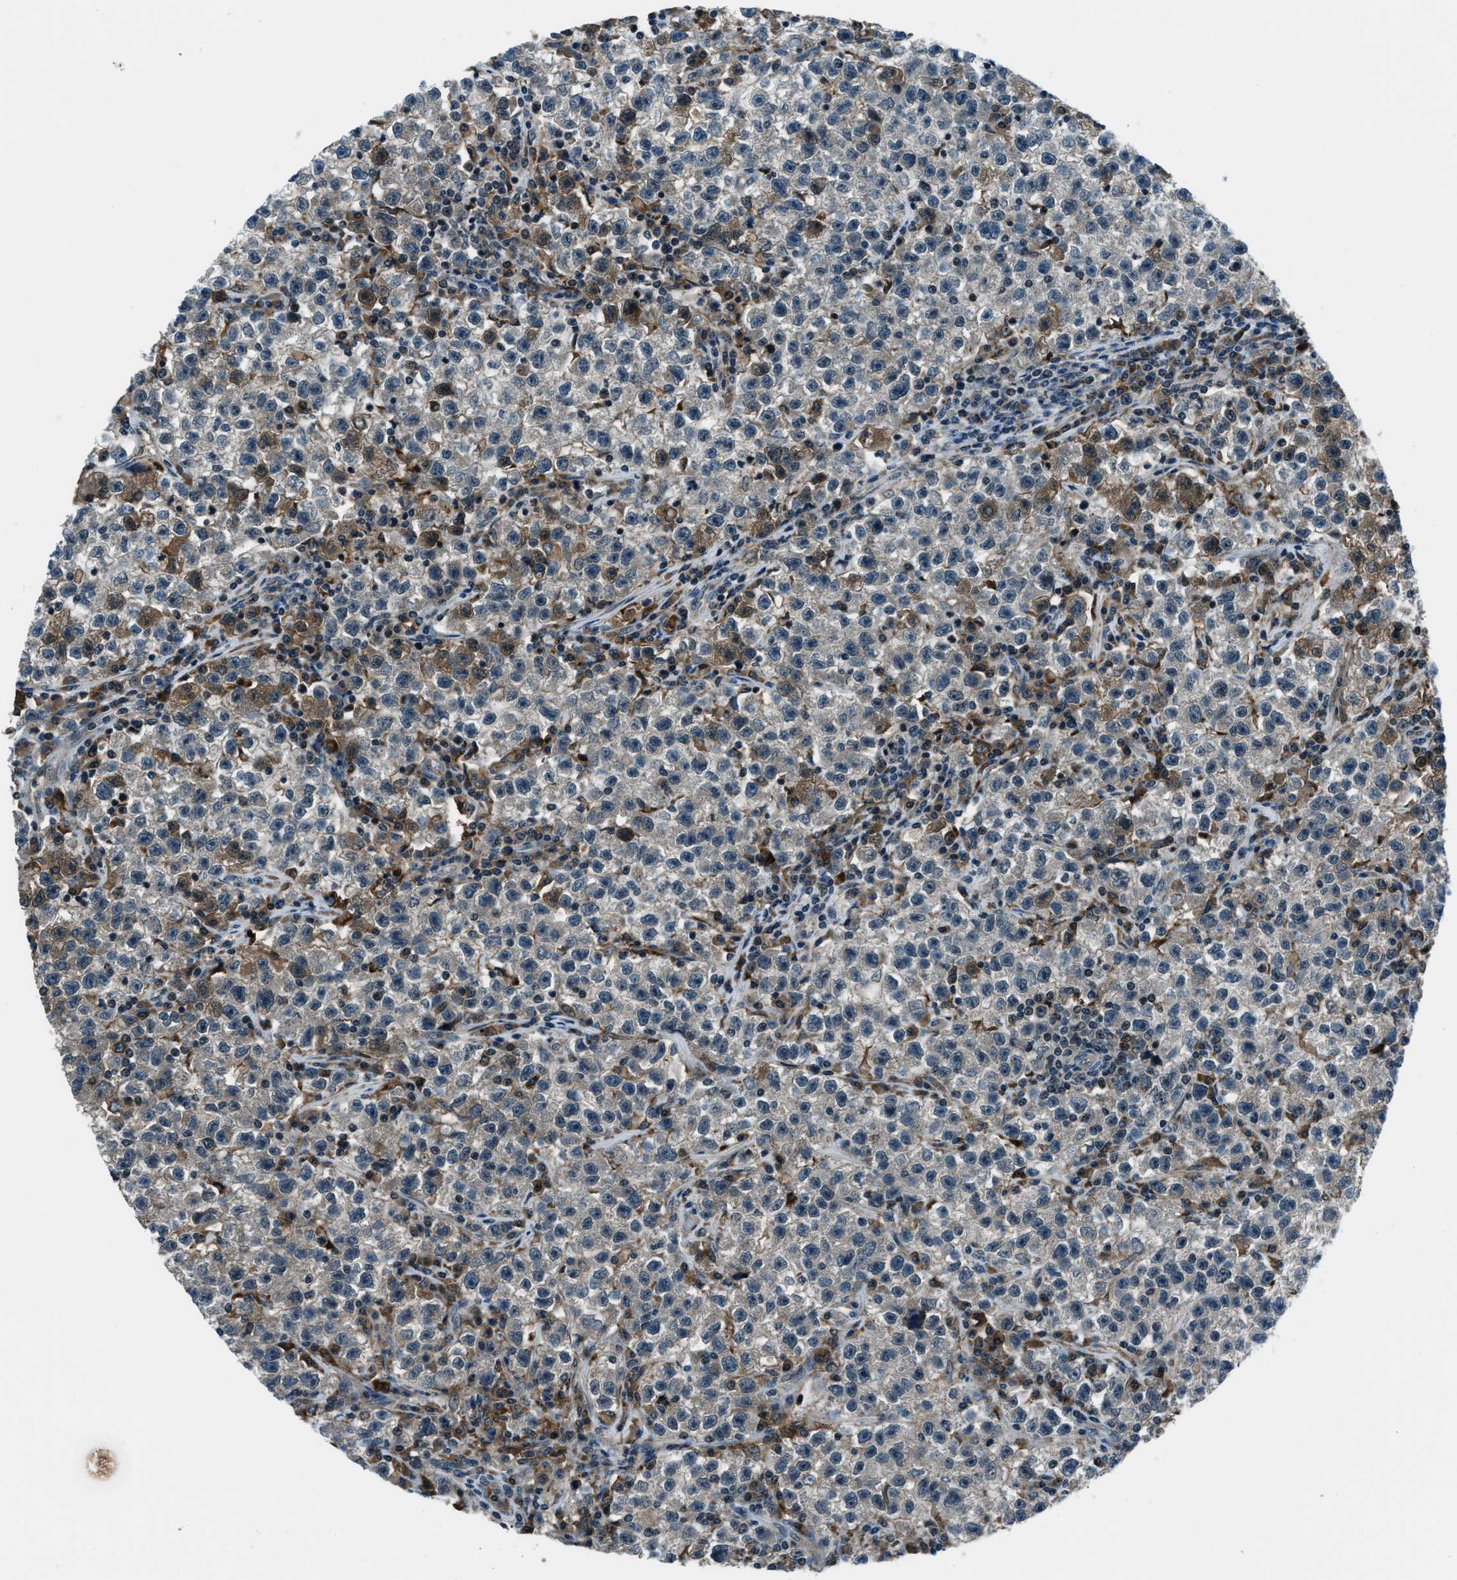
{"staining": {"intensity": "negative", "quantity": "none", "location": "none"}, "tissue": "testis cancer", "cell_type": "Tumor cells", "image_type": "cancer", "snomed": [{"axis": "morphology", "description": "Seminoma, NOS"}, {"axis": "topography", "description": "Testis"}], "caption": "There is no significant positivity in tumor cells of testis seminoma.", "gene": "ACTL9", "patient": {"sex": "male", "age": 22}}